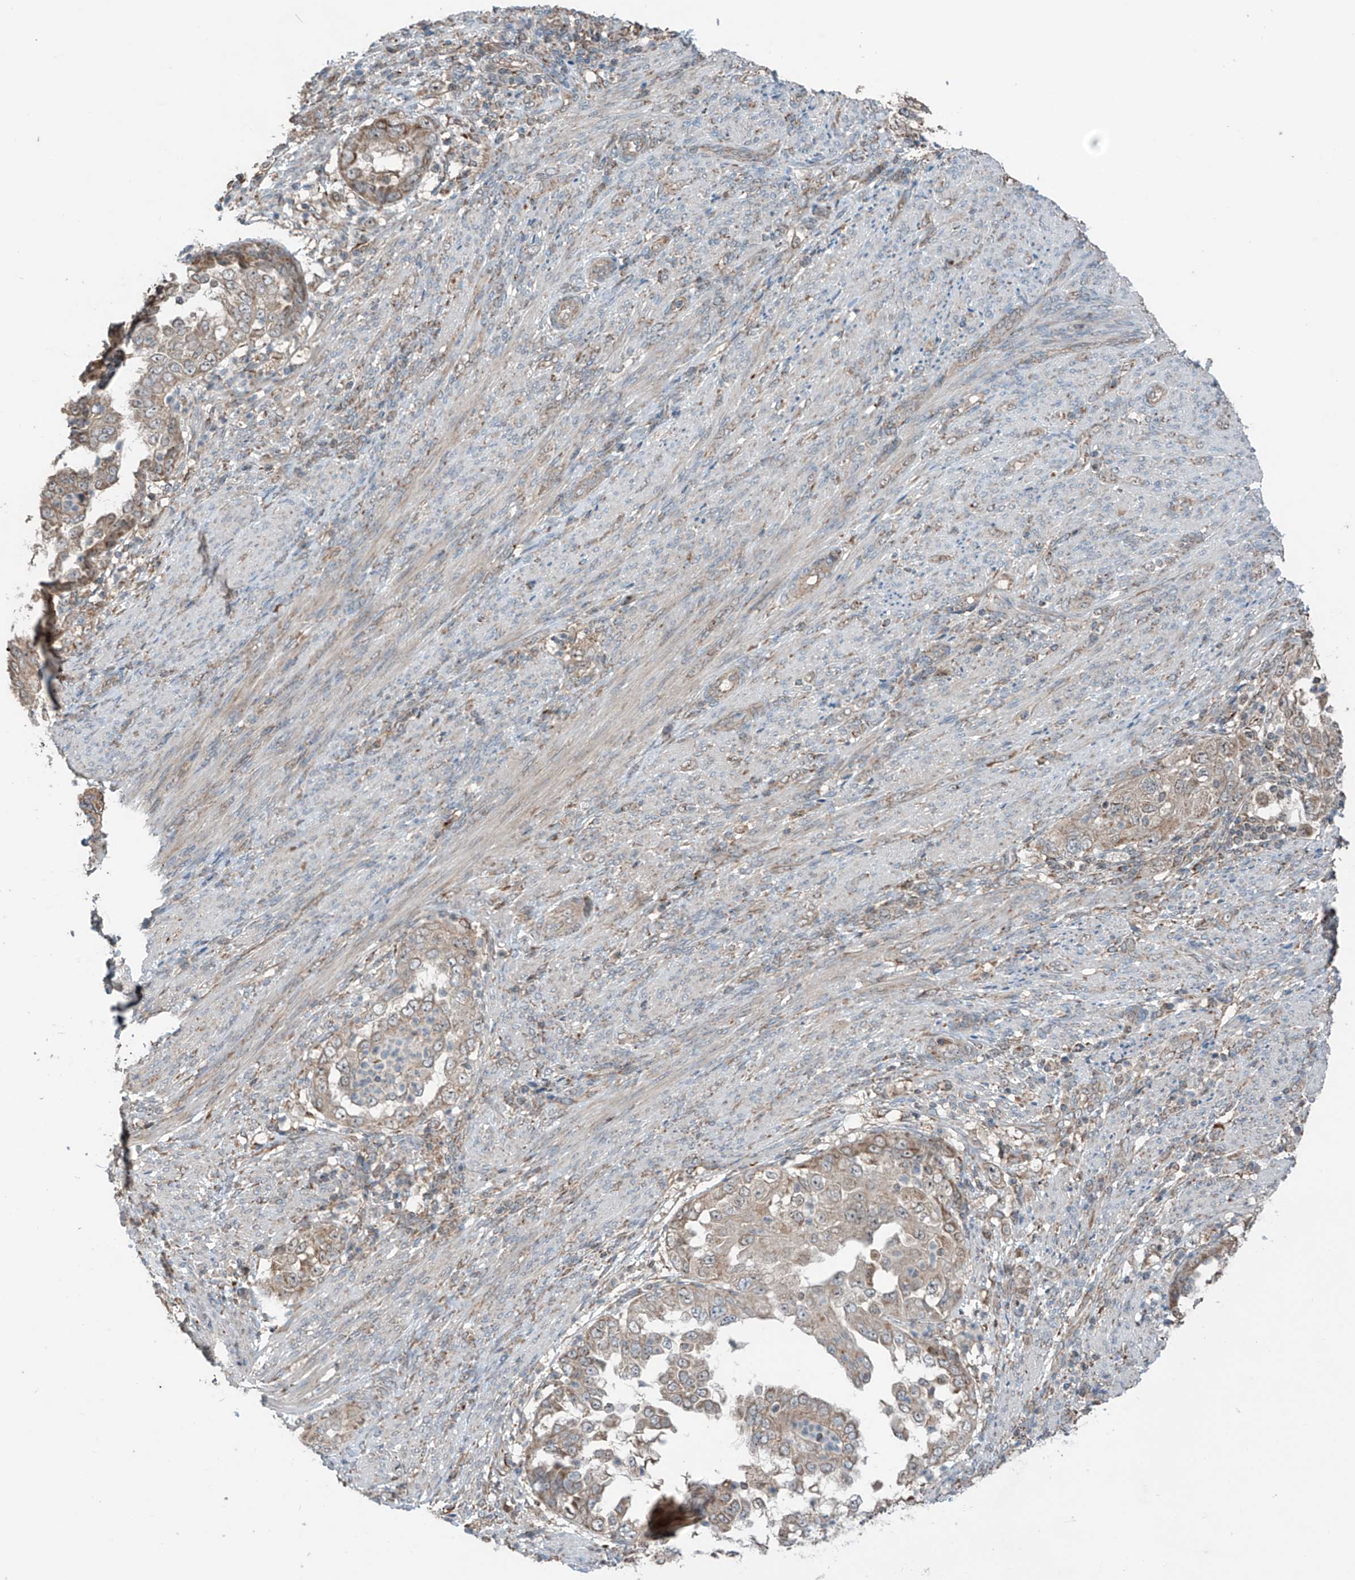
{"staining": {"intensity": "weak", "quantity": "<25%", "location": "cytoplasmic/membranous"}, "tissue": "endometrial cancer", "cell_type": "Tumor cells", "image_type": "cancer", "snomed": [{"axis": "morphology", "description": "Adenocarcinoma, NOS"}, {"axis": "topography", "description": "Endometrium"}], "caption": "Protein analysis of endometrial cancer exhibits no significant expression in tumor cells.", "gene": "SAMD3", "patient": {"sex": "female", "age": 85}}